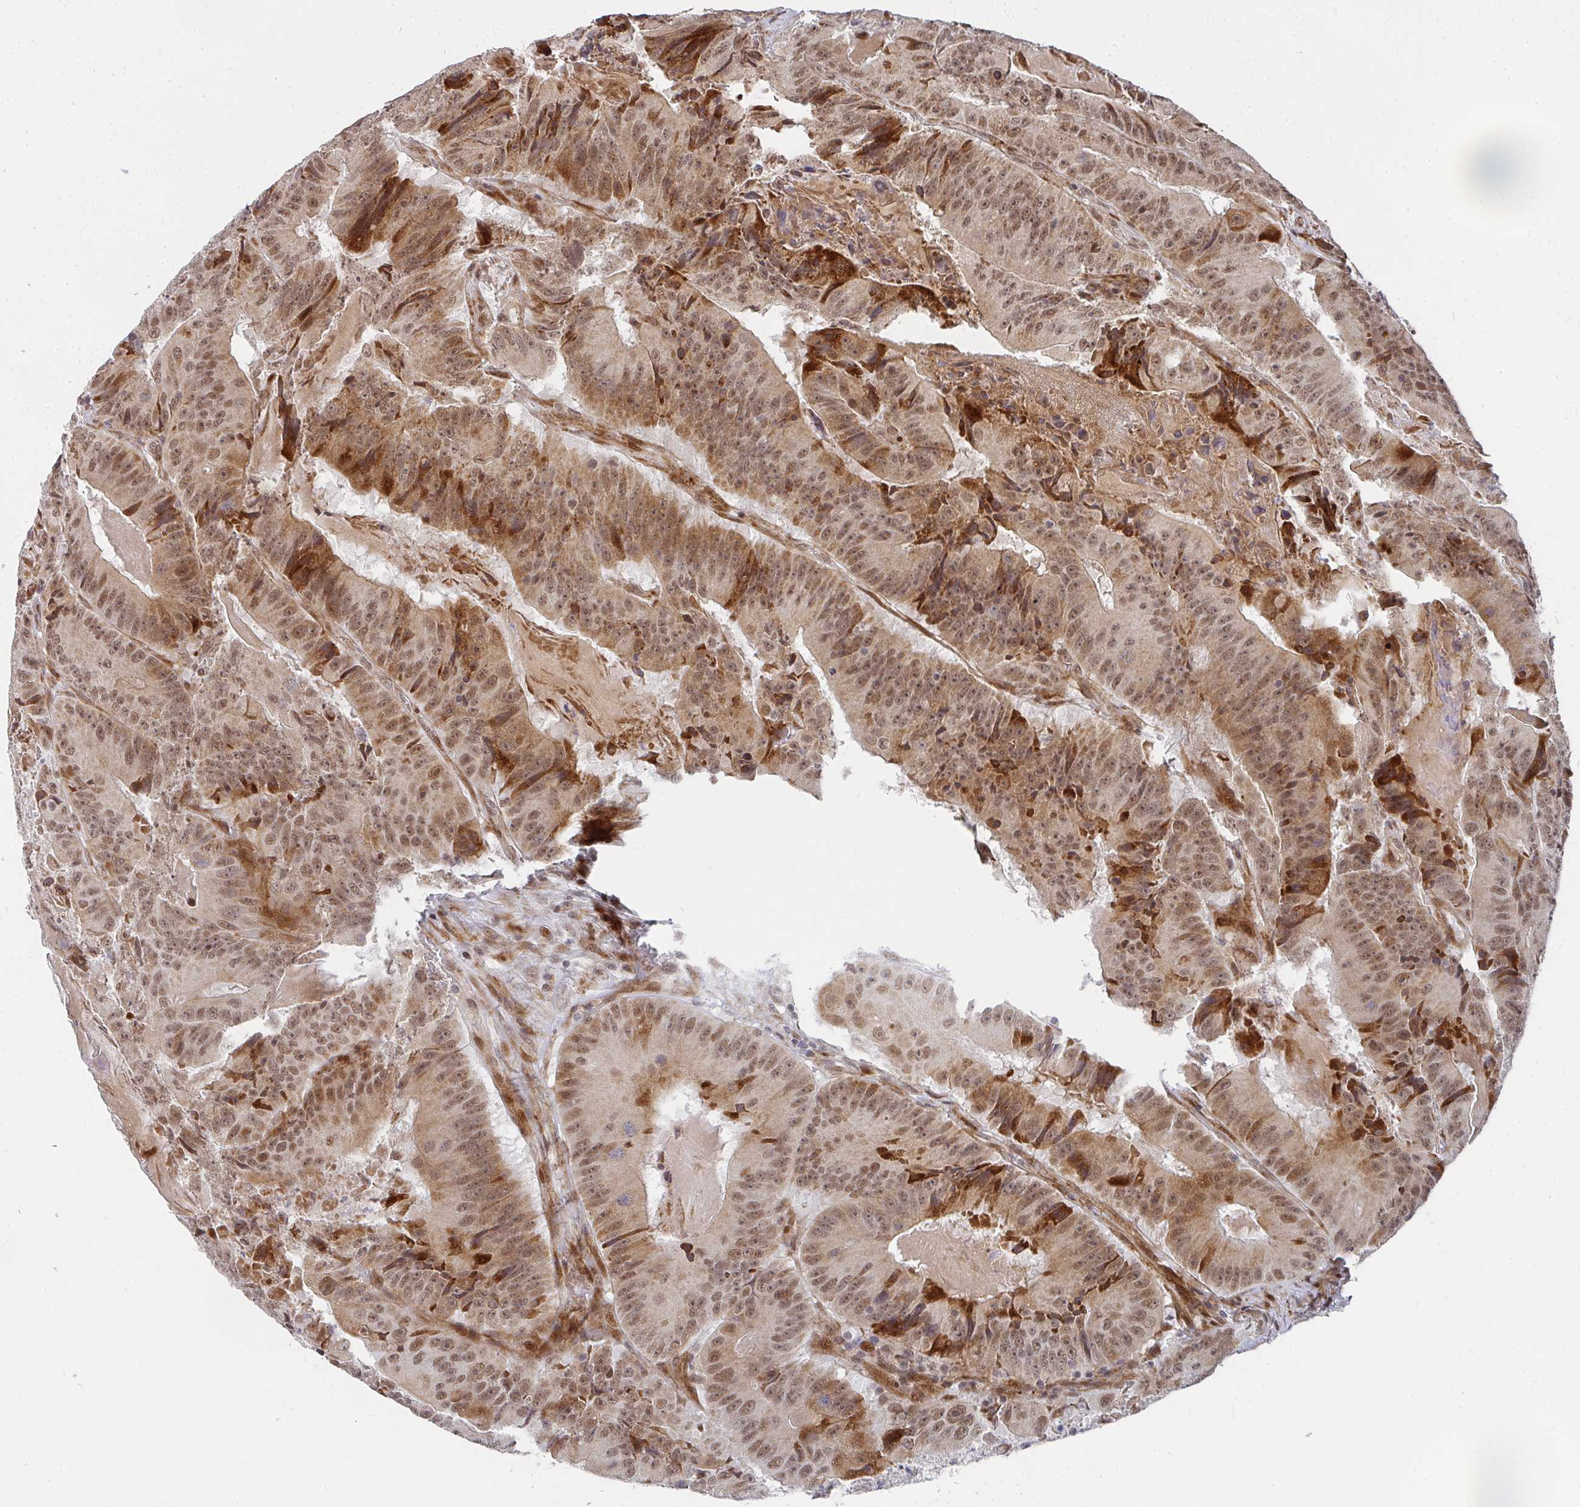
{"staining": {"intensity": "strong", "quantity": ">75%", "location": "cytoplasmic/membranous,nuclear"}, "tissue": "colorectal cancer", "cell_type": "Tumor cells", "image_type": "cancer", "snomed": [{"axis": "morphology", "description": "Adenocarcinoma, NOS"}, {"axis": "topography", "description": "Colon"}], "caption": "Protein positivity by immunohistochemistry (IHC) reveals strong cytoplasmic/membranous and nuclear staining in approximately >75% of tumor cells in colorectal cancer.", "gene": "RBBP5", "patient": {"sex": "female", "age": 86}}